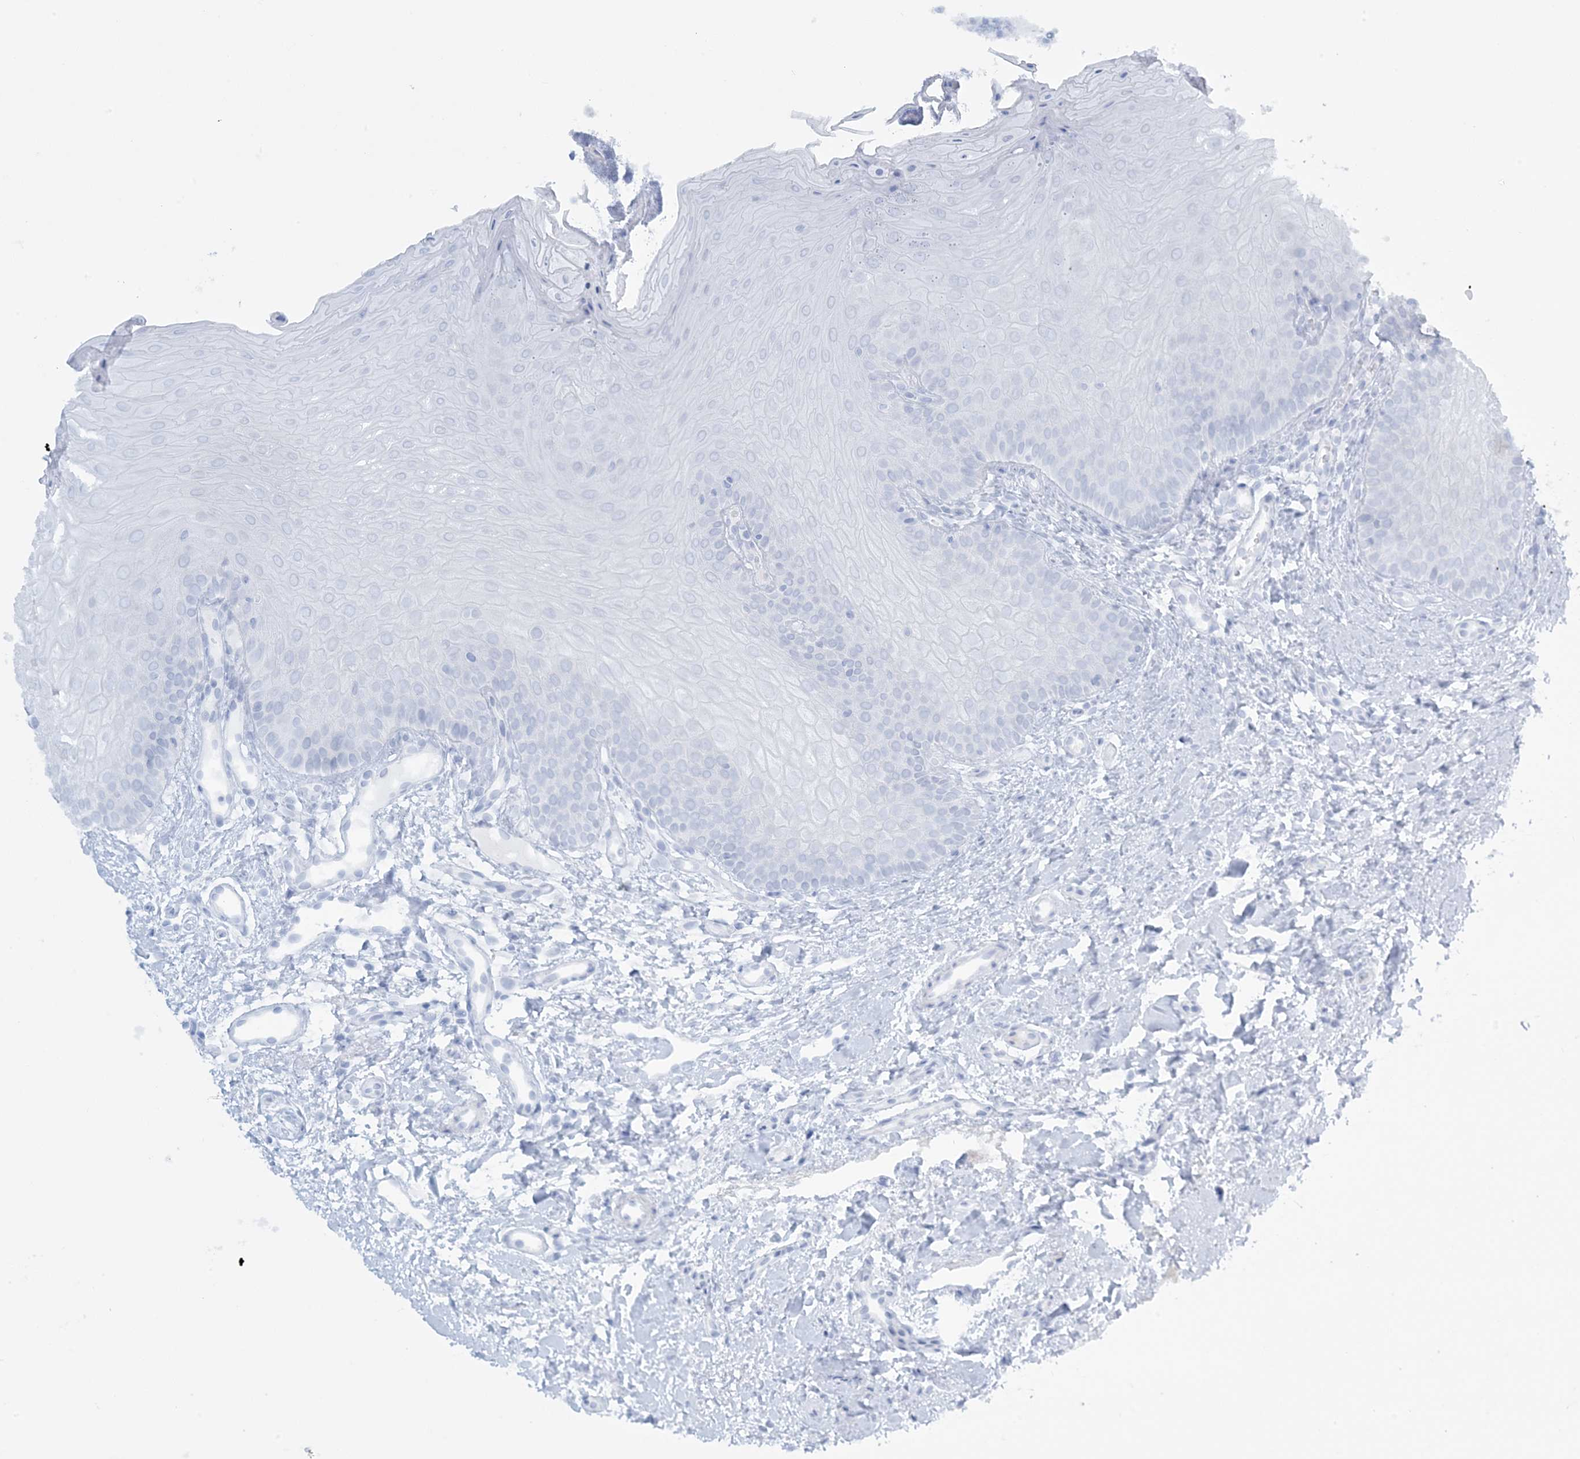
{"staining": {"intensity": "negative", "quantity": "none", "location": "none"}, "tissue": "oral mucosa", "cell_type": "Squamous epithelial cells", "image_type": "normal", "snomed": [{"axis": "morphology", "description": "Normal tissue, NOS"}, {"axis": "topography", "description": "Oral tissue"}], "caption": "A photomicrograph of oral mucosa stained for a protein displays no brown staining in squamous epithelial cells. (Brightfield microscopy of DAB immunohistochemistry at high magnification).", "gene": "AGXT", "patient": {"sex": "female", "age": 68}}